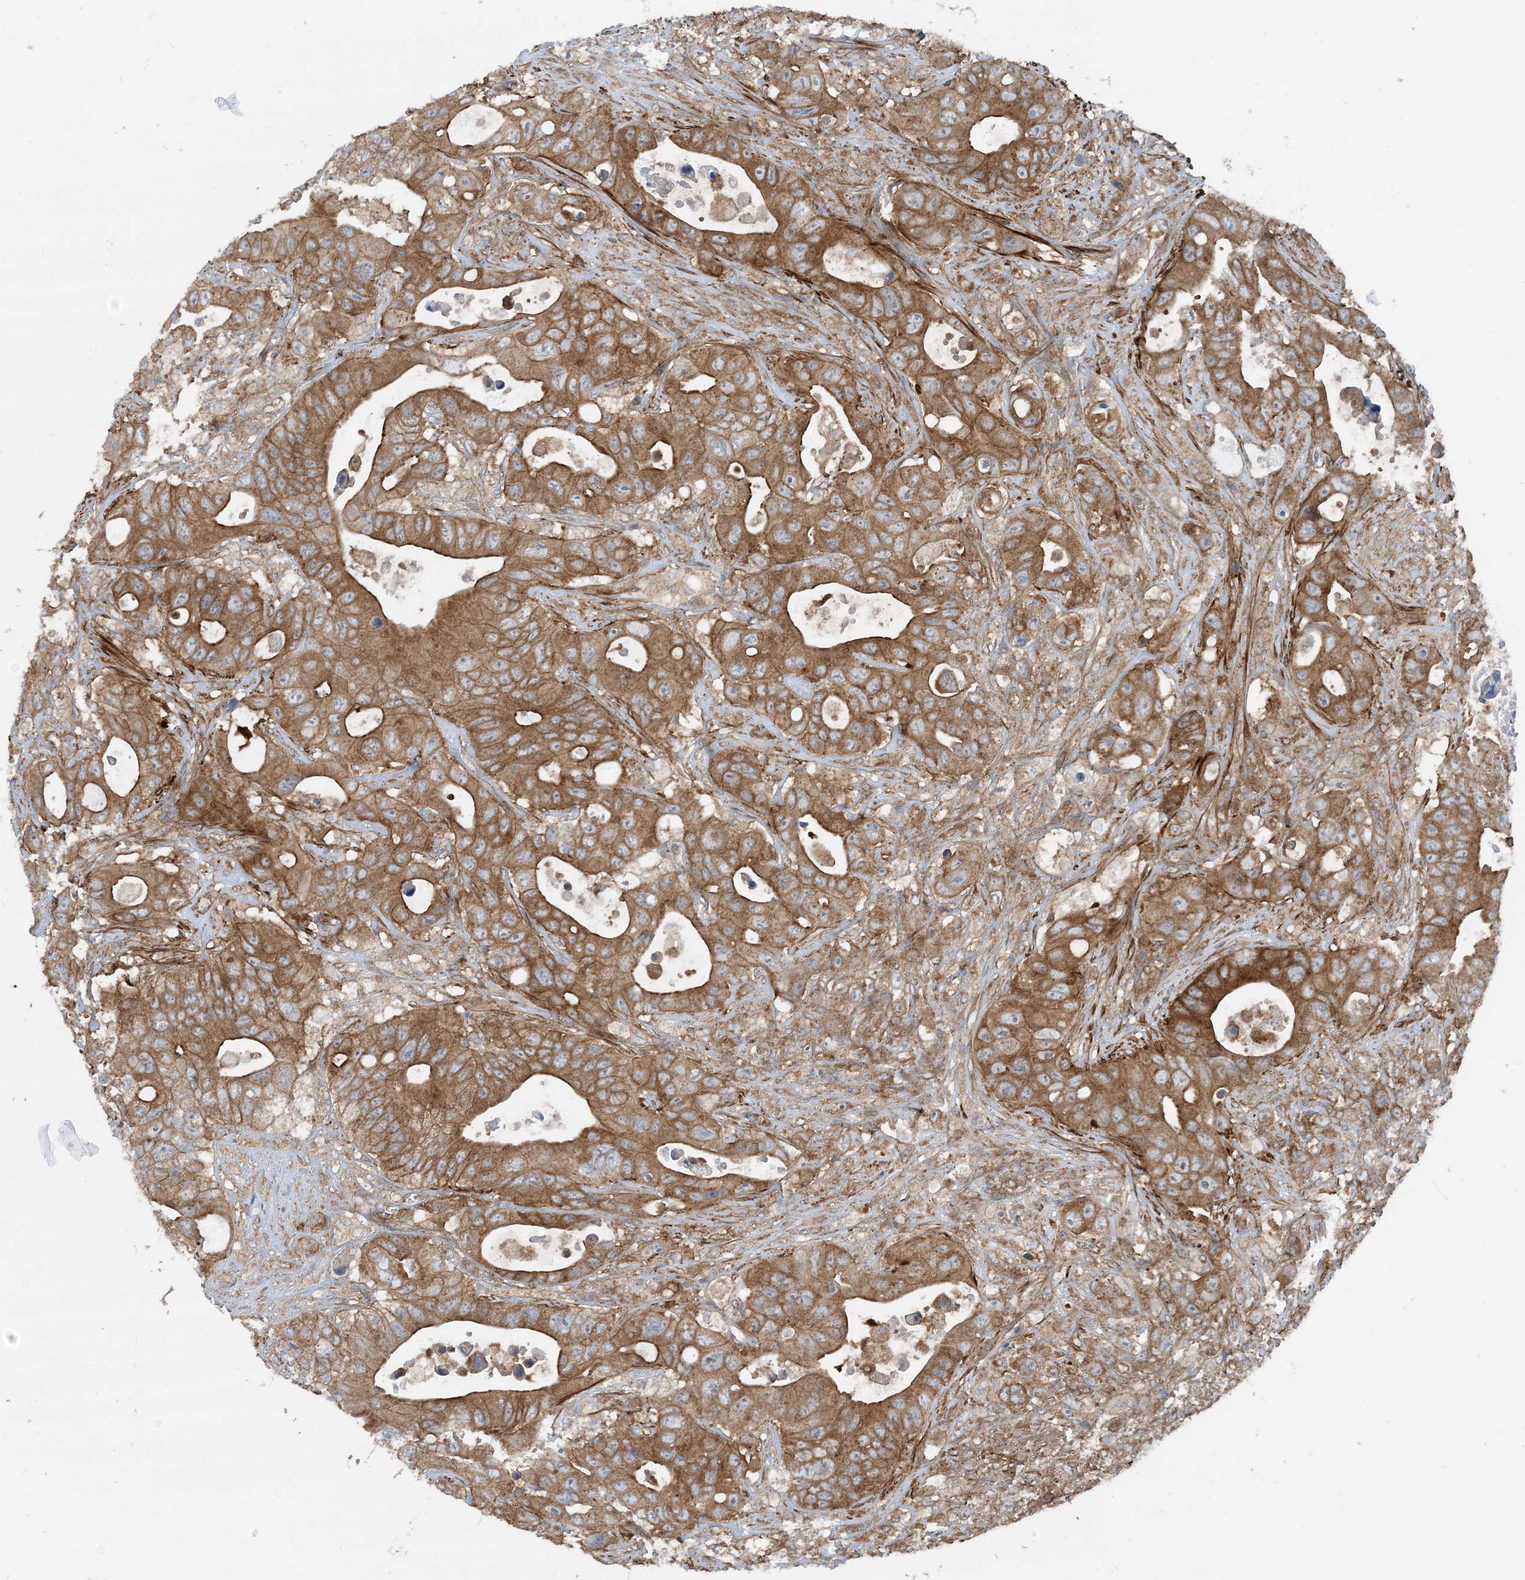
{"staining": {"intensity": "moderate", "quantity": ">75%", "location": "cytoplasmic/membranous"}, "tissue": "colorectal cancer", "cell_type": "Tumor cells", "image_type": "cancer", "snomed": [{"axis": "morphology", "description": "Adenocarcinoma, NOS"}, {"axis": "topography", "description": "Colon"}], "caption": "A histopathology image showing moderate cytoplasmic/membranous staining in approximately >75% of tumor cells in colorectal adenocarcinoma, as visualized by brown immunohistochemical staining.", "gene": "STAM2", "patient": {"sex": "female", "age": 46}}